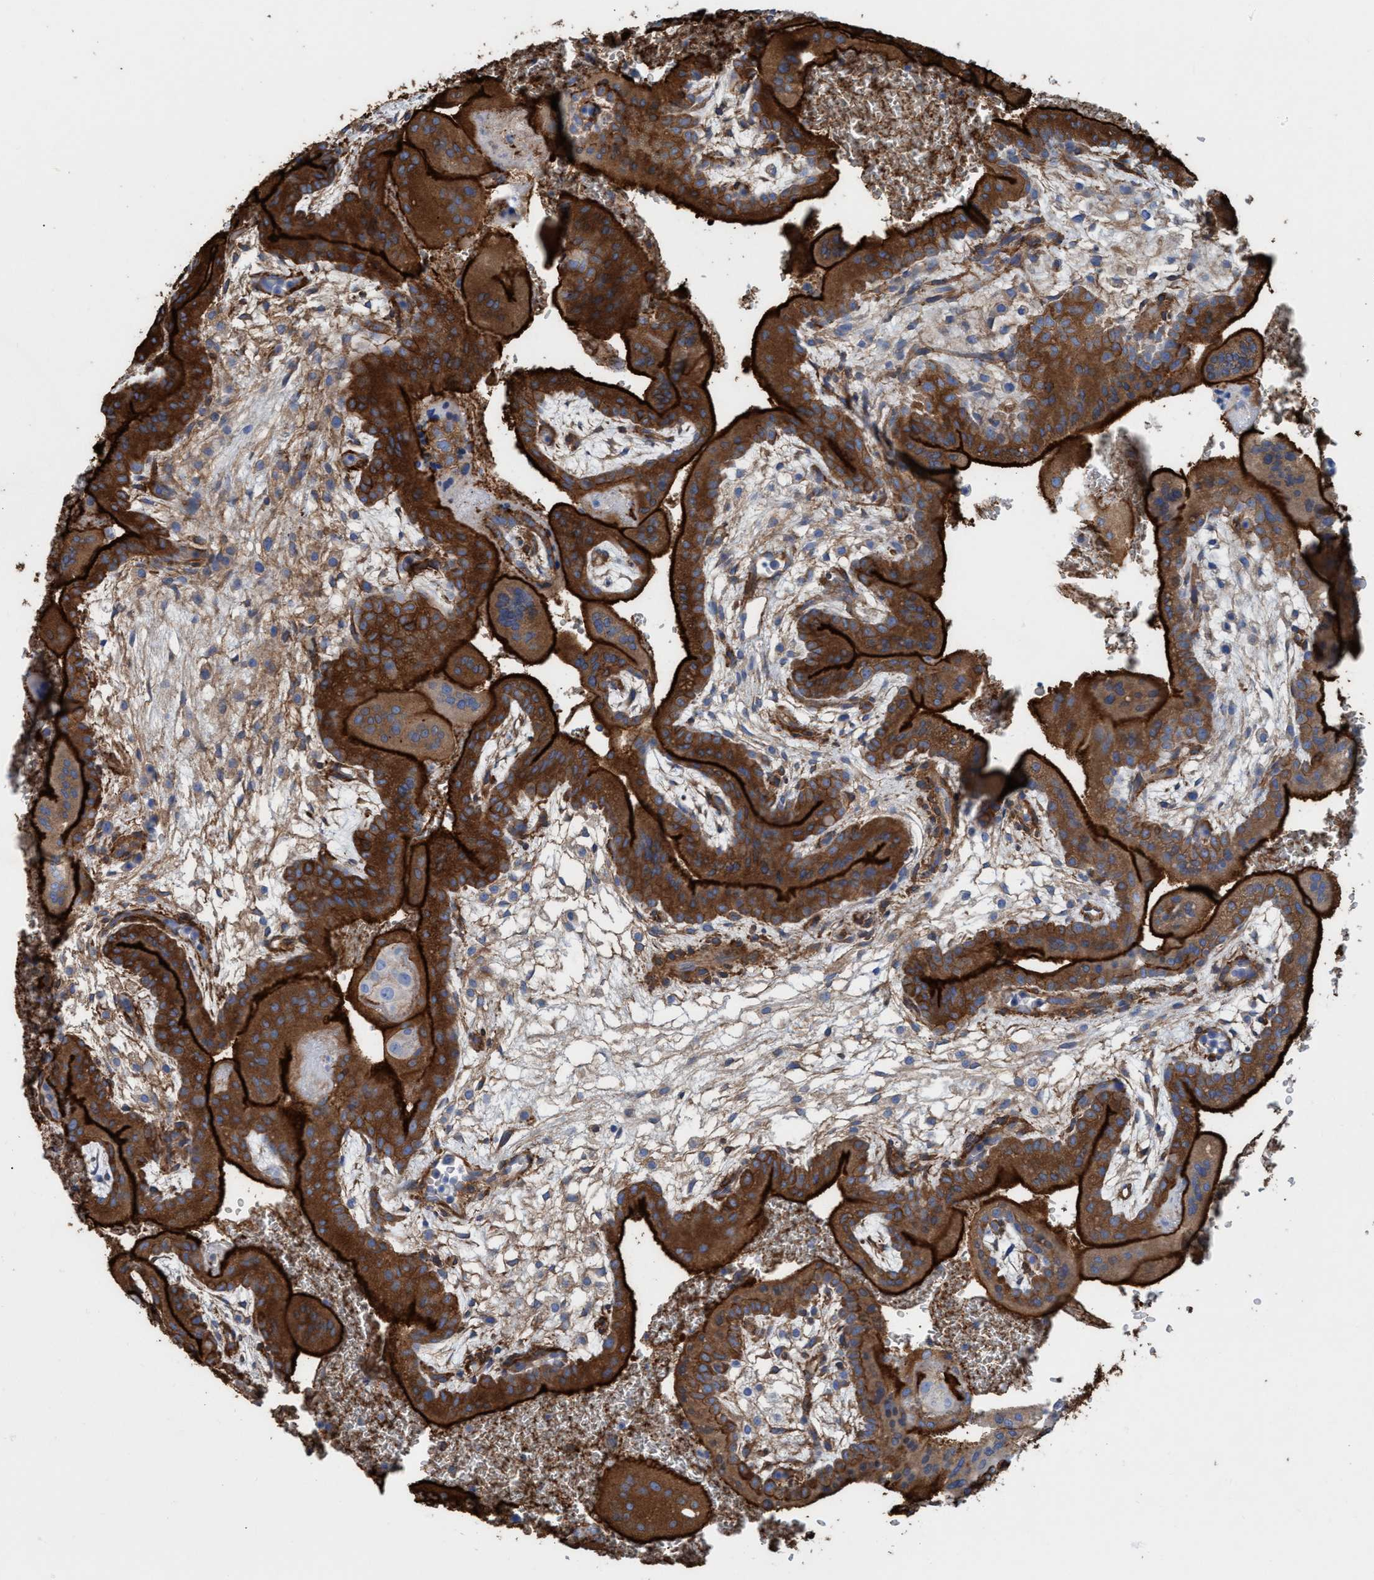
{"staining": {"intensity": "moderate", "quantity": ">75%", "location": "cytoplasmic/membranous"}, "tissue": "placenta", "cell_type": "Decidual cells", "image_type": "normal", "snomed": [{"axis": "morphology", "description": "Normal tissue, NOS"}, {"axis": "topography", "description": "Placenta"}], "caption": "Placenta stained for a protein (brown) demonstrates moderate cytoplasmic/membranous positive positivity in approximately >75% of decidual cells.", "gene": "EZR", "patient": {"sex": "female", "age": 35}}